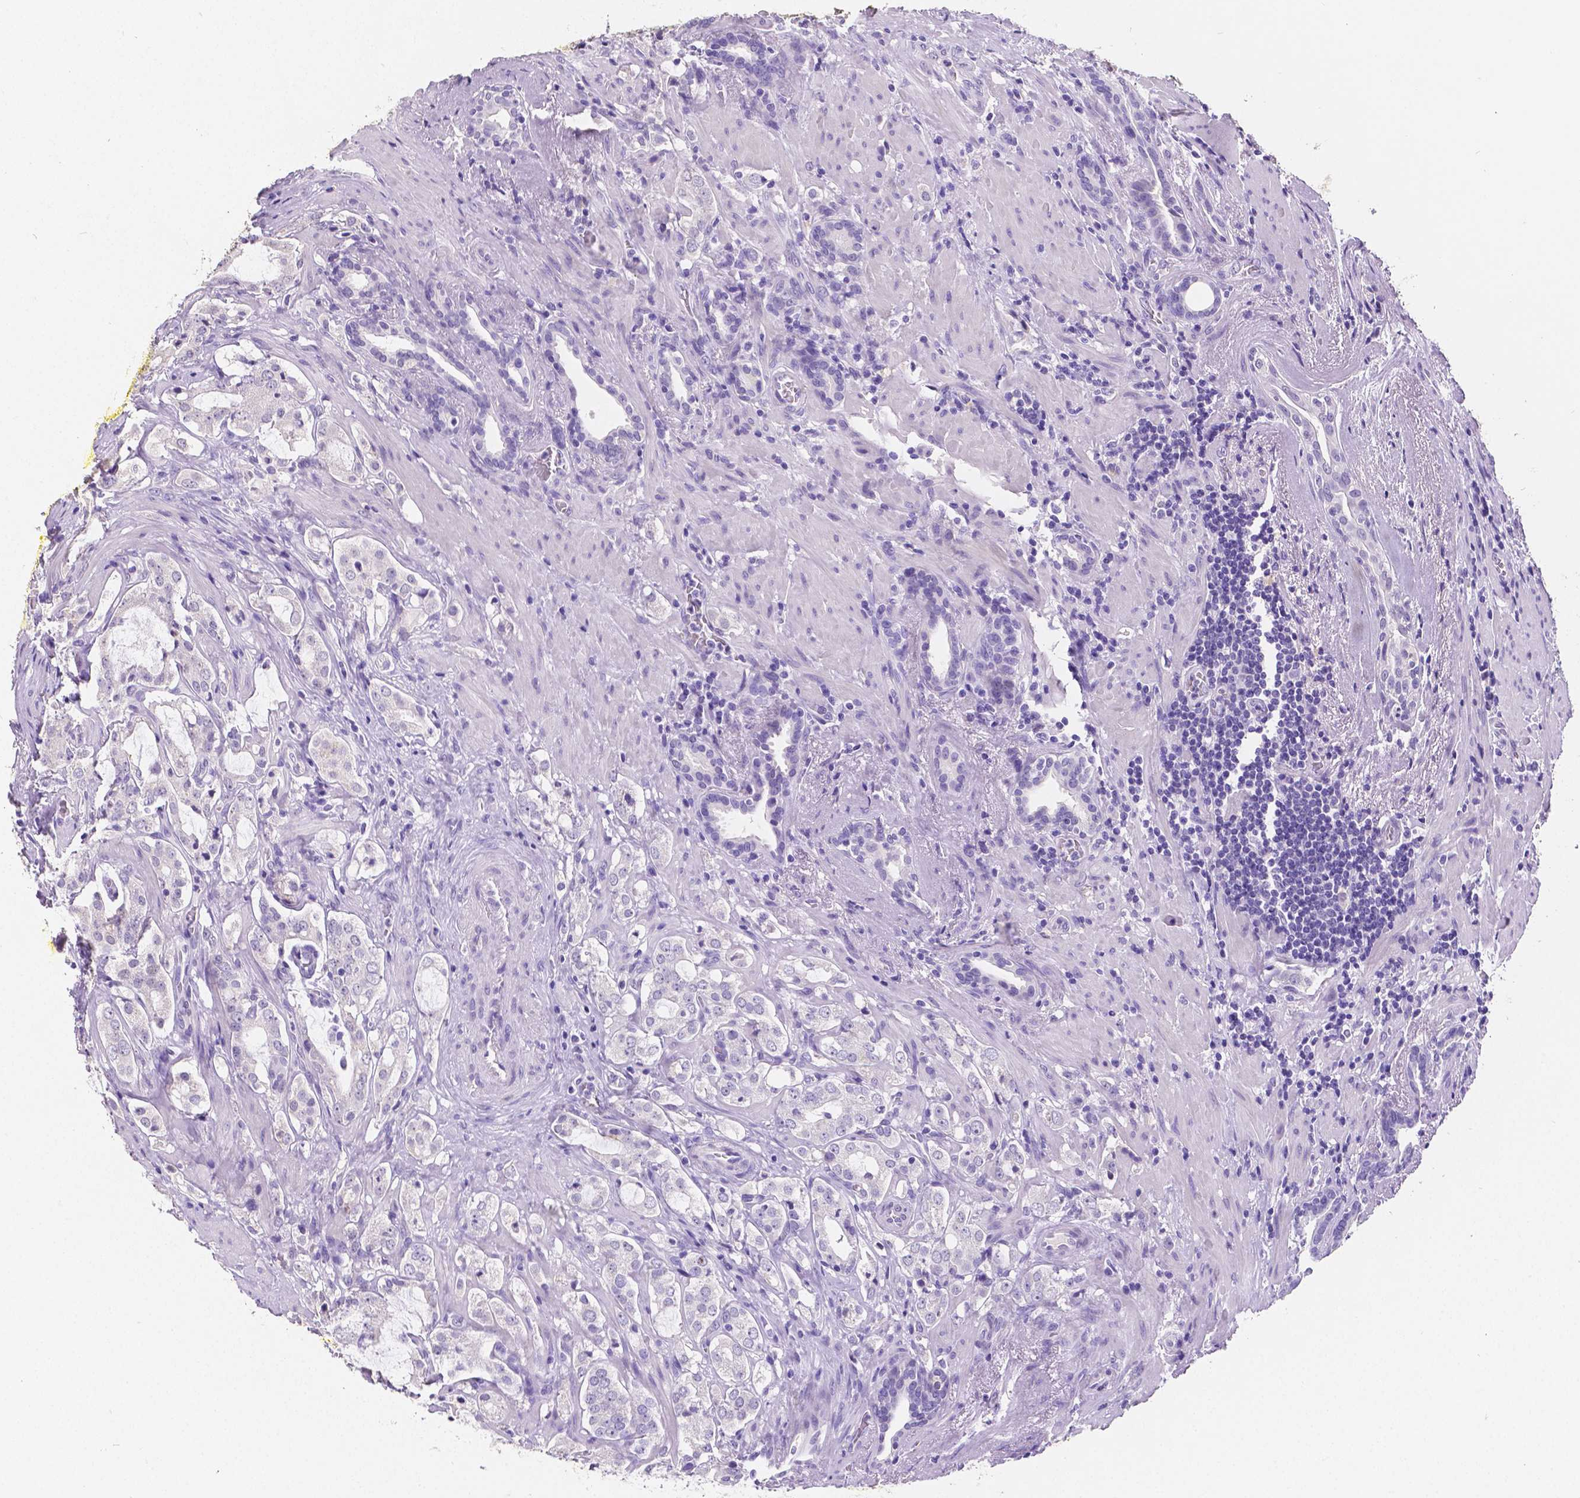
{"staining": {"intensity": "negative", "quantity": "none", "location": "none"}, "tissue": "prostate cancer", "cell_type": "Tumor cells", "image_type": "cancer", "snomed": [{"axis": "morphology", "description": "Adenocarcinoma, NOS"}, {"axis": "topography", "description": "Prostate"}], "caption": "Immunohistochemical staining of prostate cancer shows no significant staining in tumor cells.", "gene": "SATB2", "patient": {"sex": "male", "age": 66}}